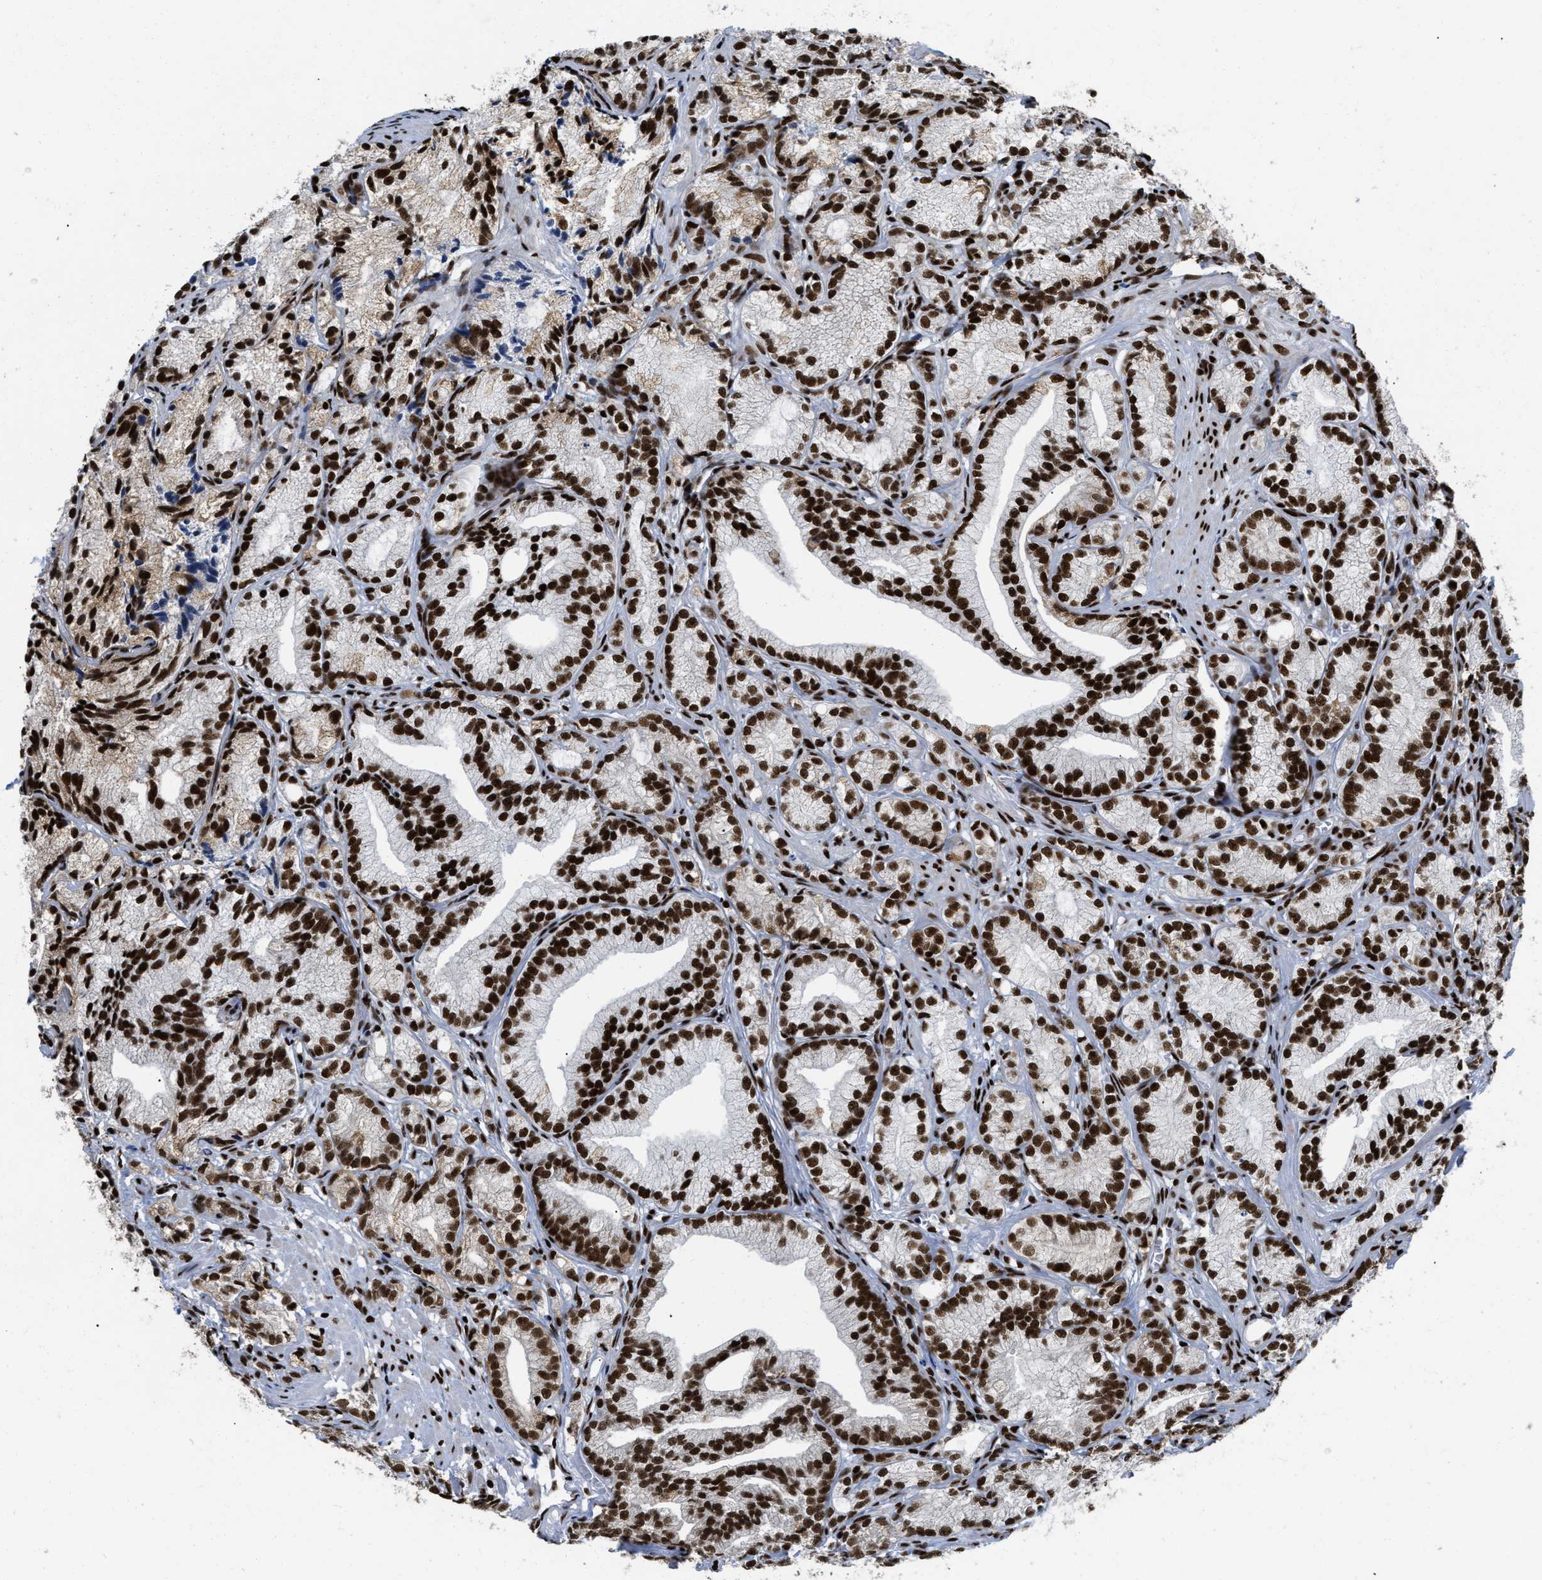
{"staining": {"intensity": "strong", "quantity": ">75%", "location": "nuclear"}, "tissue": "prostate cancer", "cell_type": "Tumor cells", "image_type": "cancer", "snomed": [{"axis": "morphology", "description": "Adenocarcinoma, Low grade"}, {"axis": "topography", "description": "Prostate"}], "caption": "Human low-grade adenocarcinoma (prostate) stained for a protein (brown) shows strong nuclear positive staining in about >75% of tumor cells.", "gene": "CREB1", "patient": {"sex": "male", "age": 89}}